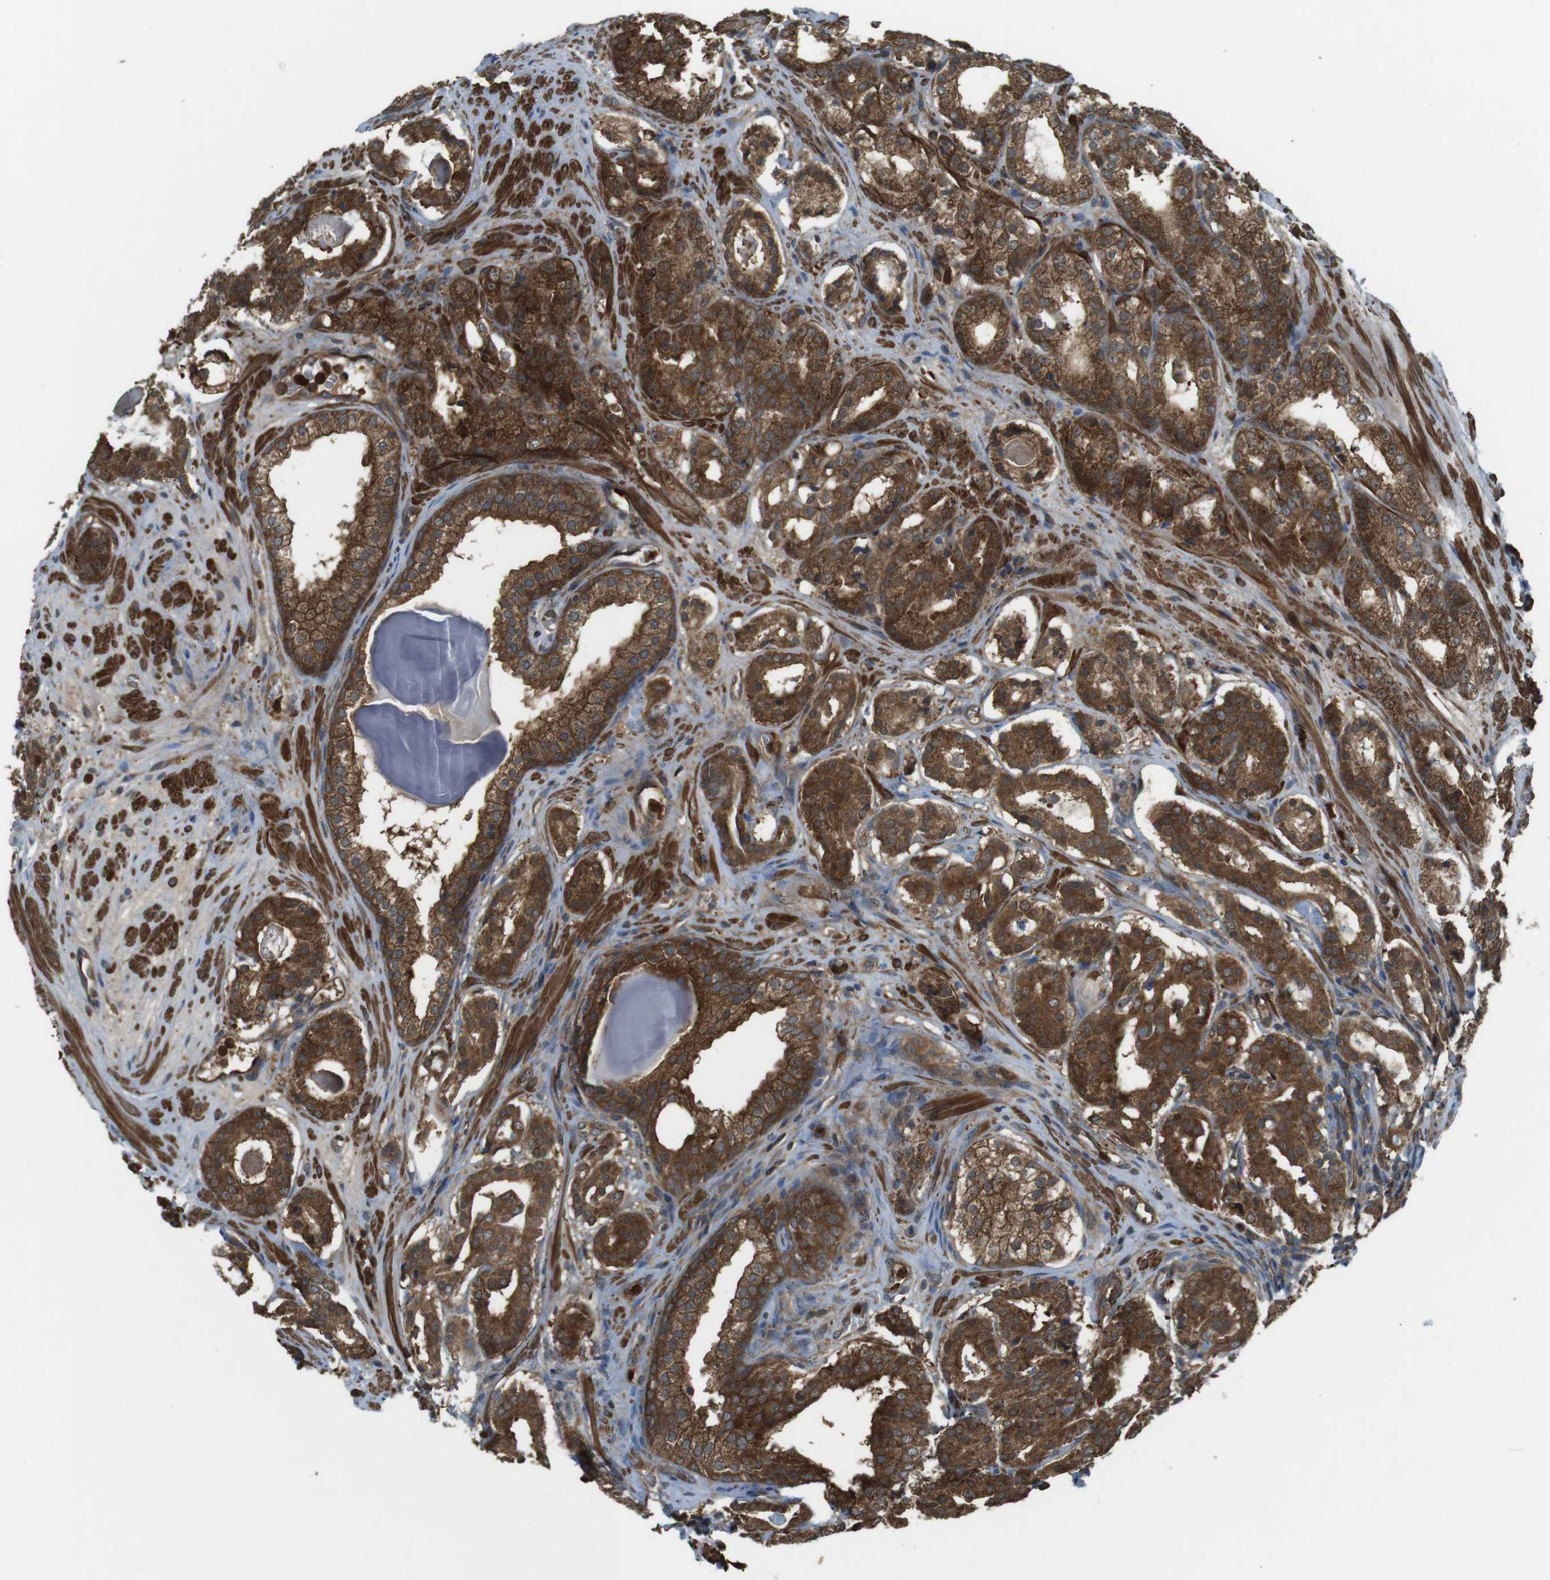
{"staining": {"intensity": "strong", "quantity": ">75%", "location": "cytoplasmic/membranous"}, "tissue": "prostate cancer", "cell_type": "Tumor cells", "image_type": "cancer", "snomed": [{"axis": "morphology", "description": "Adenocarcinoma, Low grade"}, {"axis": "topography", "description": "Prostate"}], "caption": "Immunohistochemistry of prostate cancer reveals high levels of strong cytoplasmic/membranous positivity in approximately >75% of tumor cells. (Stains: DAB (3,3'-diaminobenzidine) in brown, nuclei in blue, Microscopy: brightfield microscopy at high magnification).", "gene": "LRRC3B", "patient": {"sex": "male", "age": 69}}